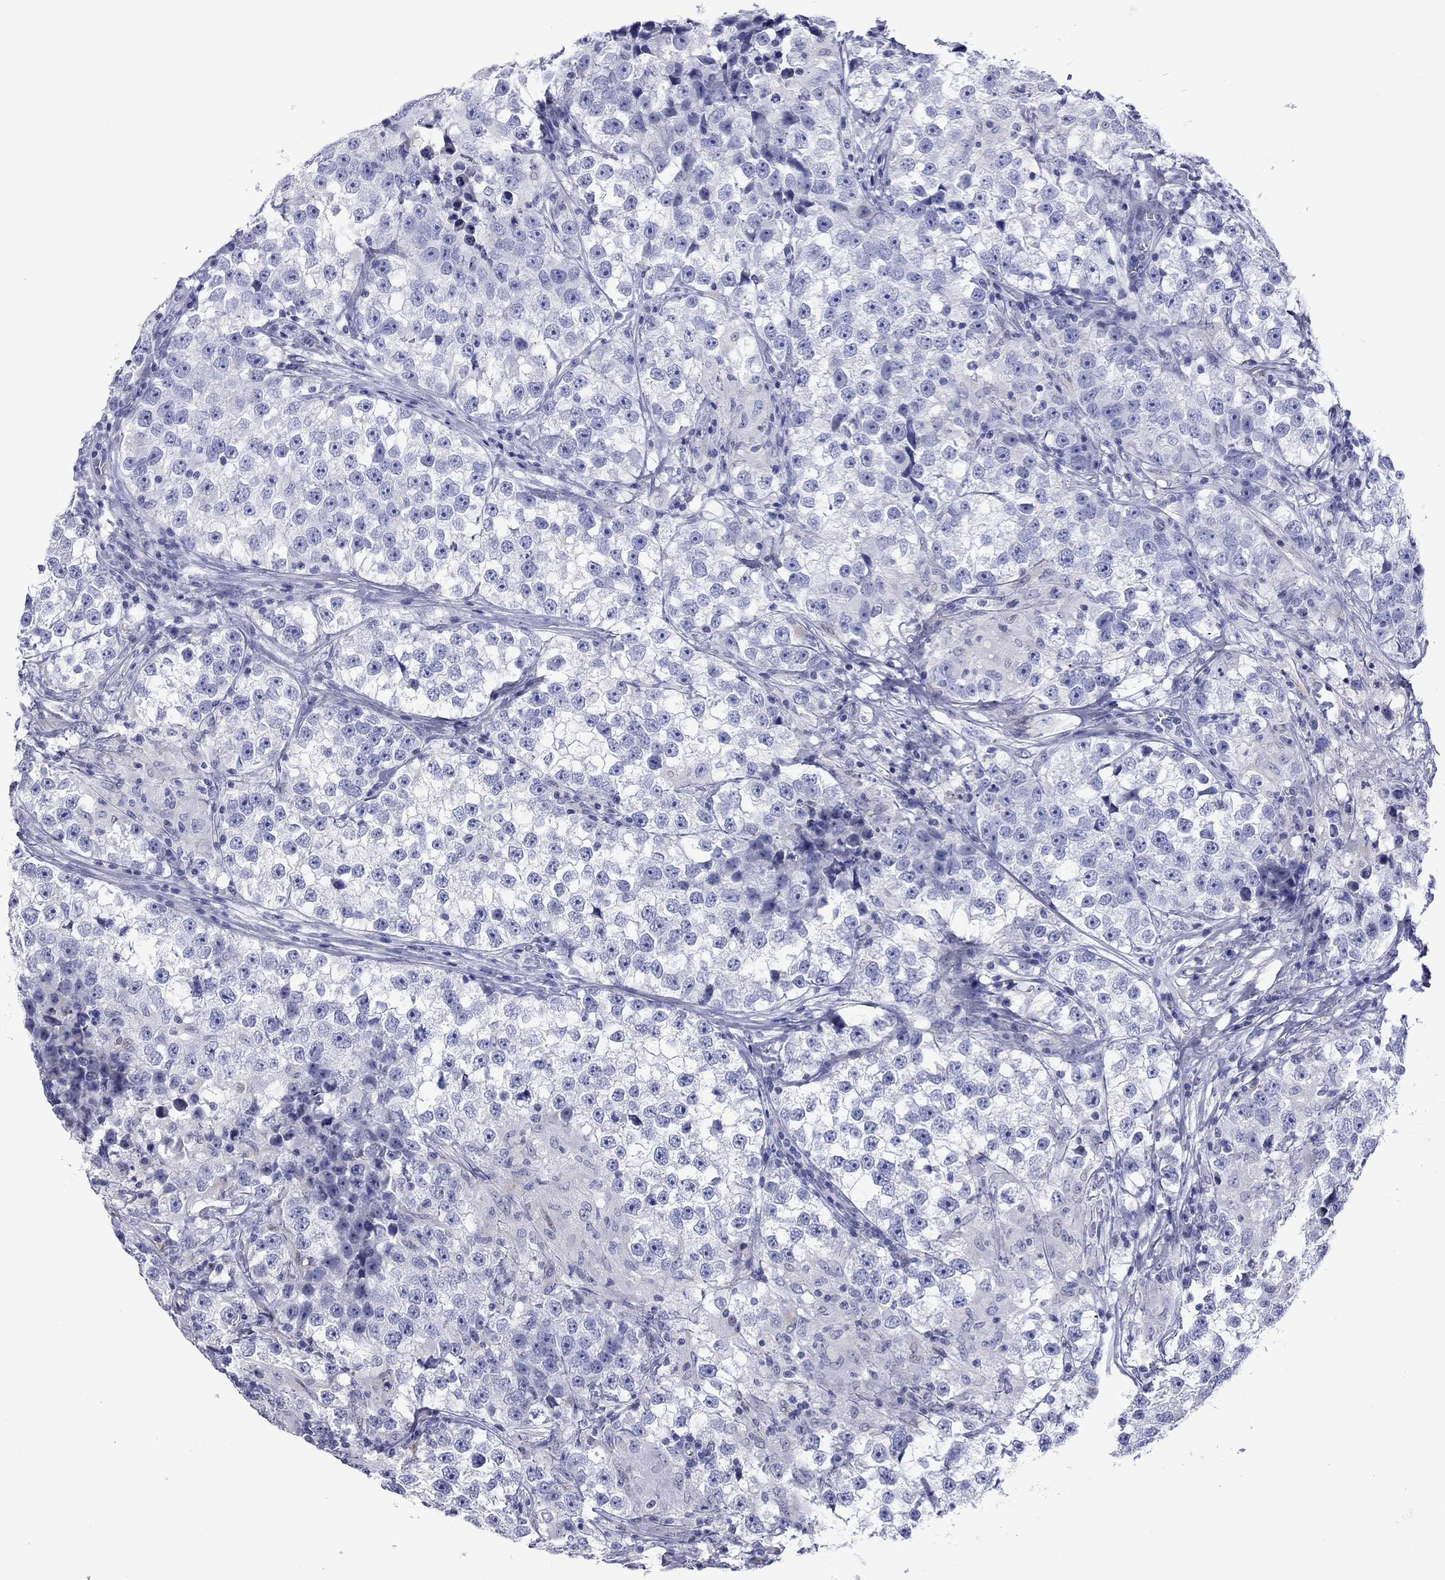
{"staining": {"intensity": "negative", "quantity": "none", "location": "none"}, "tissue": "testis cancer", "cell_type": "Tumor cells", "image_type": "cancer", "snomed": [{"axis": "morphology", "description": "Seminoma, NOS"}, {"axis": "topography", "description": "Testis"}], "caption": "Immunohistochemistry photomicrograph of human testis cancer (seminoma) stained for a protein (brown), which demonstrates no staining in tumor cells.", "gene": "PIWIL1", "patient": {"sex": "male", "age": 46}}